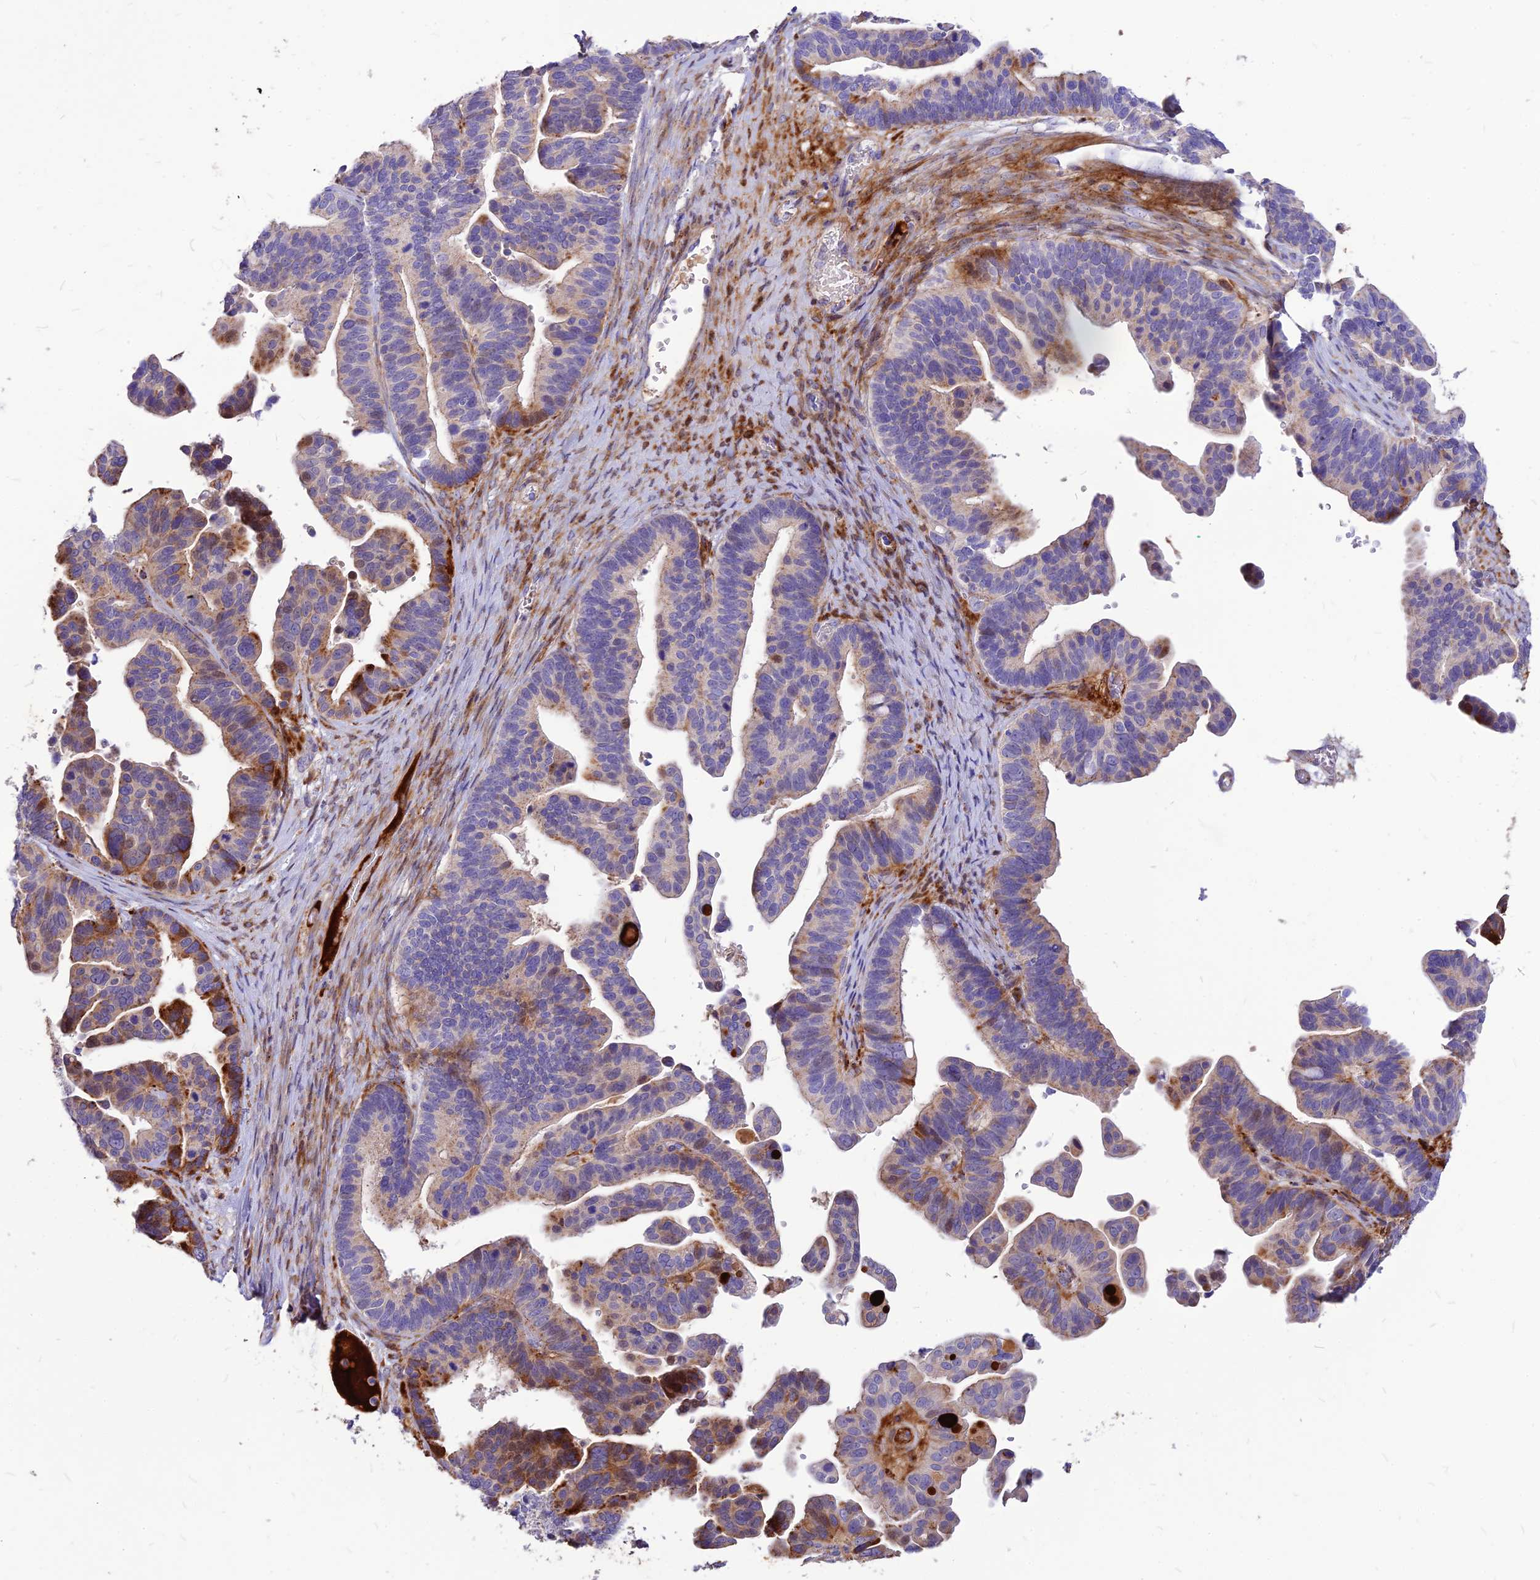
{"staining": {"intensity": "moderate", "quantity": "<25%", "location": "cytoplasmic/membranous"}, "tissue": "ovarian cancer", "cell_type": "Tumor cells", "image_type": "cancer", "snomed": [{"axis": "morphology", "description": "Cystadenocarcinoma, serous, NOS"}, {"axis": "topography", "description": "Ovary"}], "caption": "Ovarian serous cystadenocarcinoma stained for a protein demonstrates moderate cytoplasmic/membranous positivity in tumor cells.", "gene": "RIMOC1", "patient": {"sex": "female", "age": 56}}